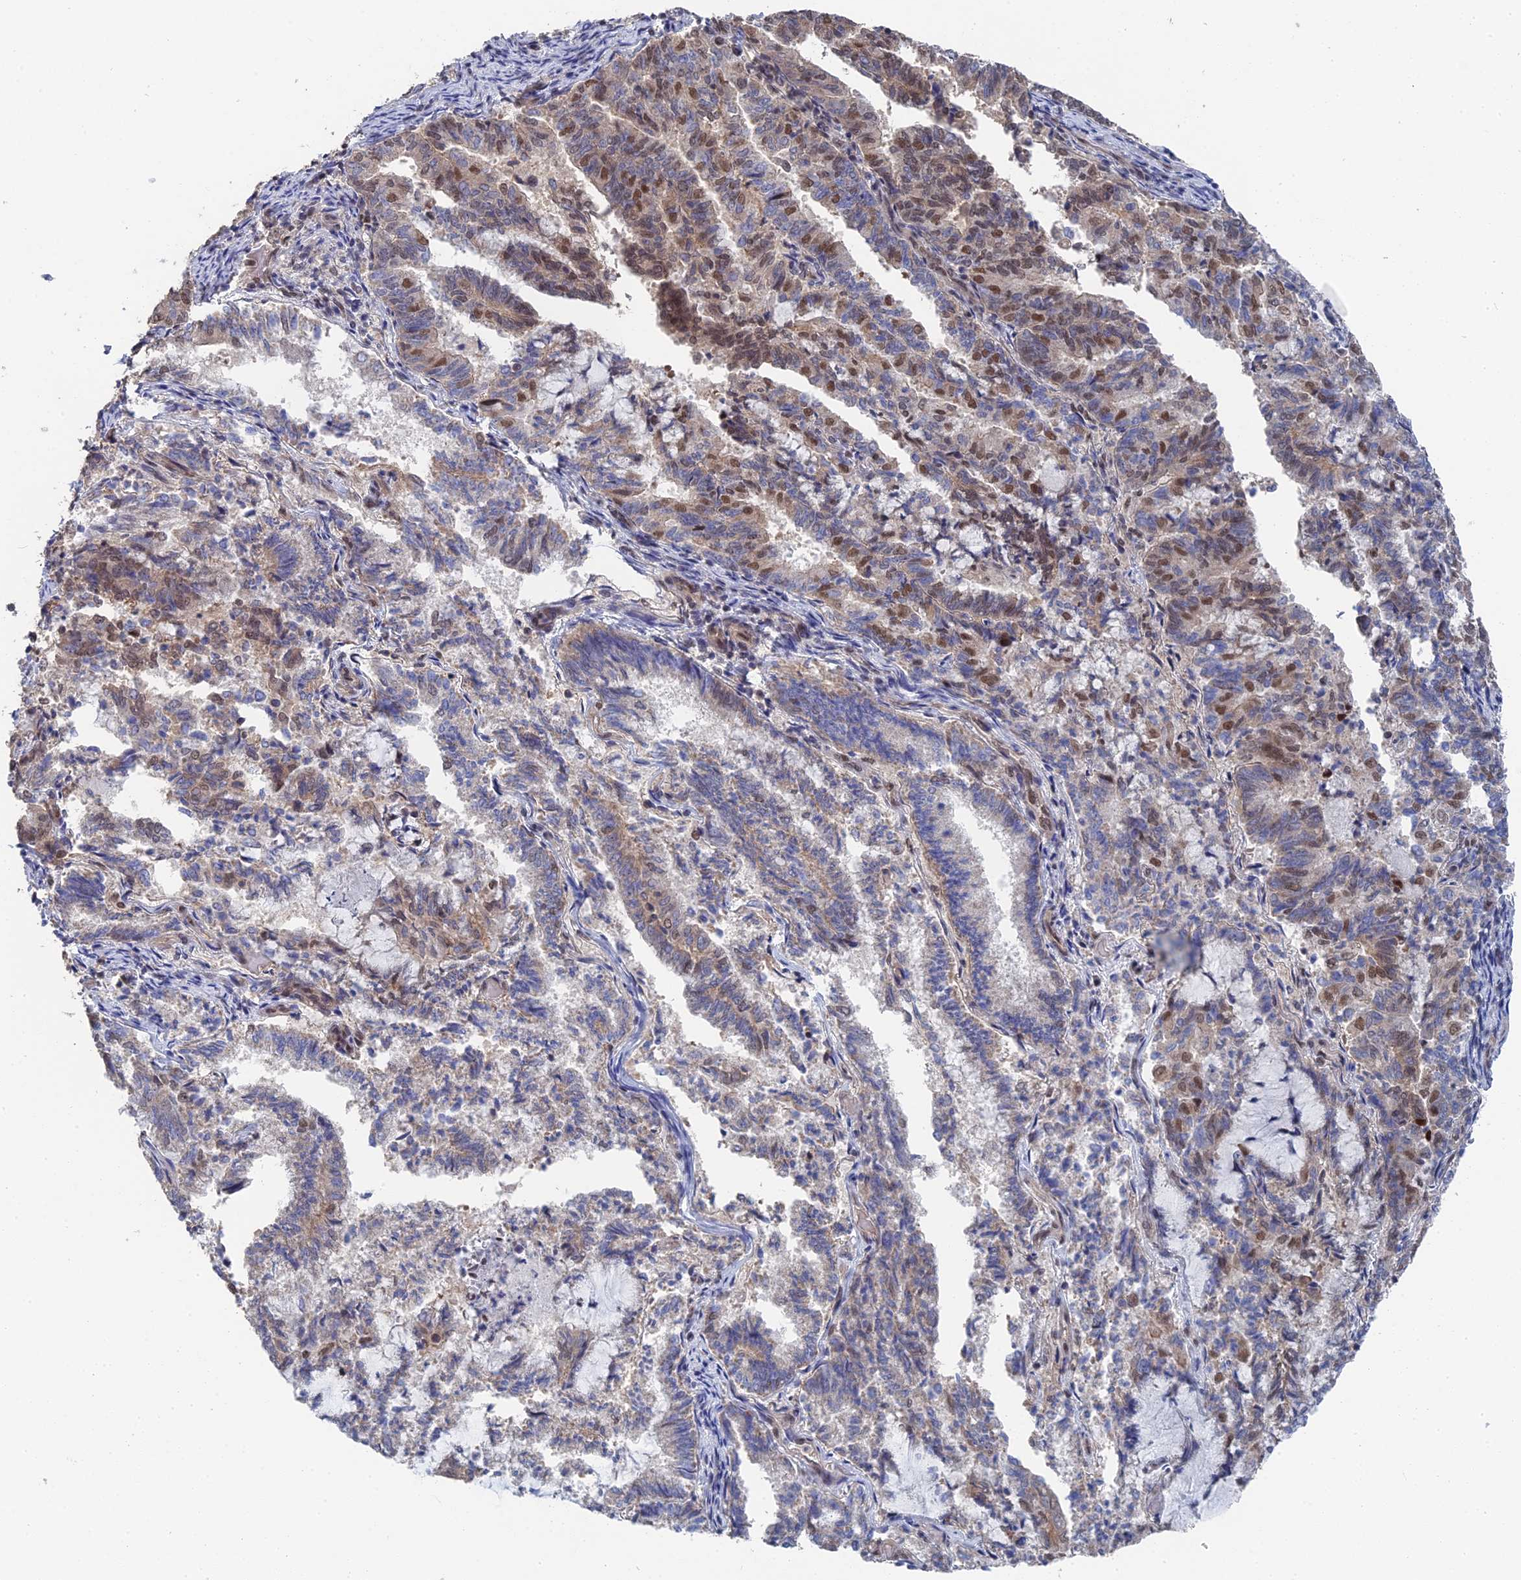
{"staining": {"intensity": "moderate", "quantity": "25%-75%", "location": "nuclear"}, "tissue": "endometrial cancer", "cell_type": "Tumor cells", "image_type": "cancer", "snomed": [{"axis": "morphology", "description": "Adenocarcinoma, NOS"}, {"axis": "topography", "description": "Endometrium"}], "caption": "Immunohistochemistry (IHC) (DAB (3,3'-diaminobenzidine)) staining of endometrial cancer shows moderate nuclear protein expression in about 25%-75% of tumor cells.", "gene": "TSSC4", "patient": {"sex": "female", "age": 80}}